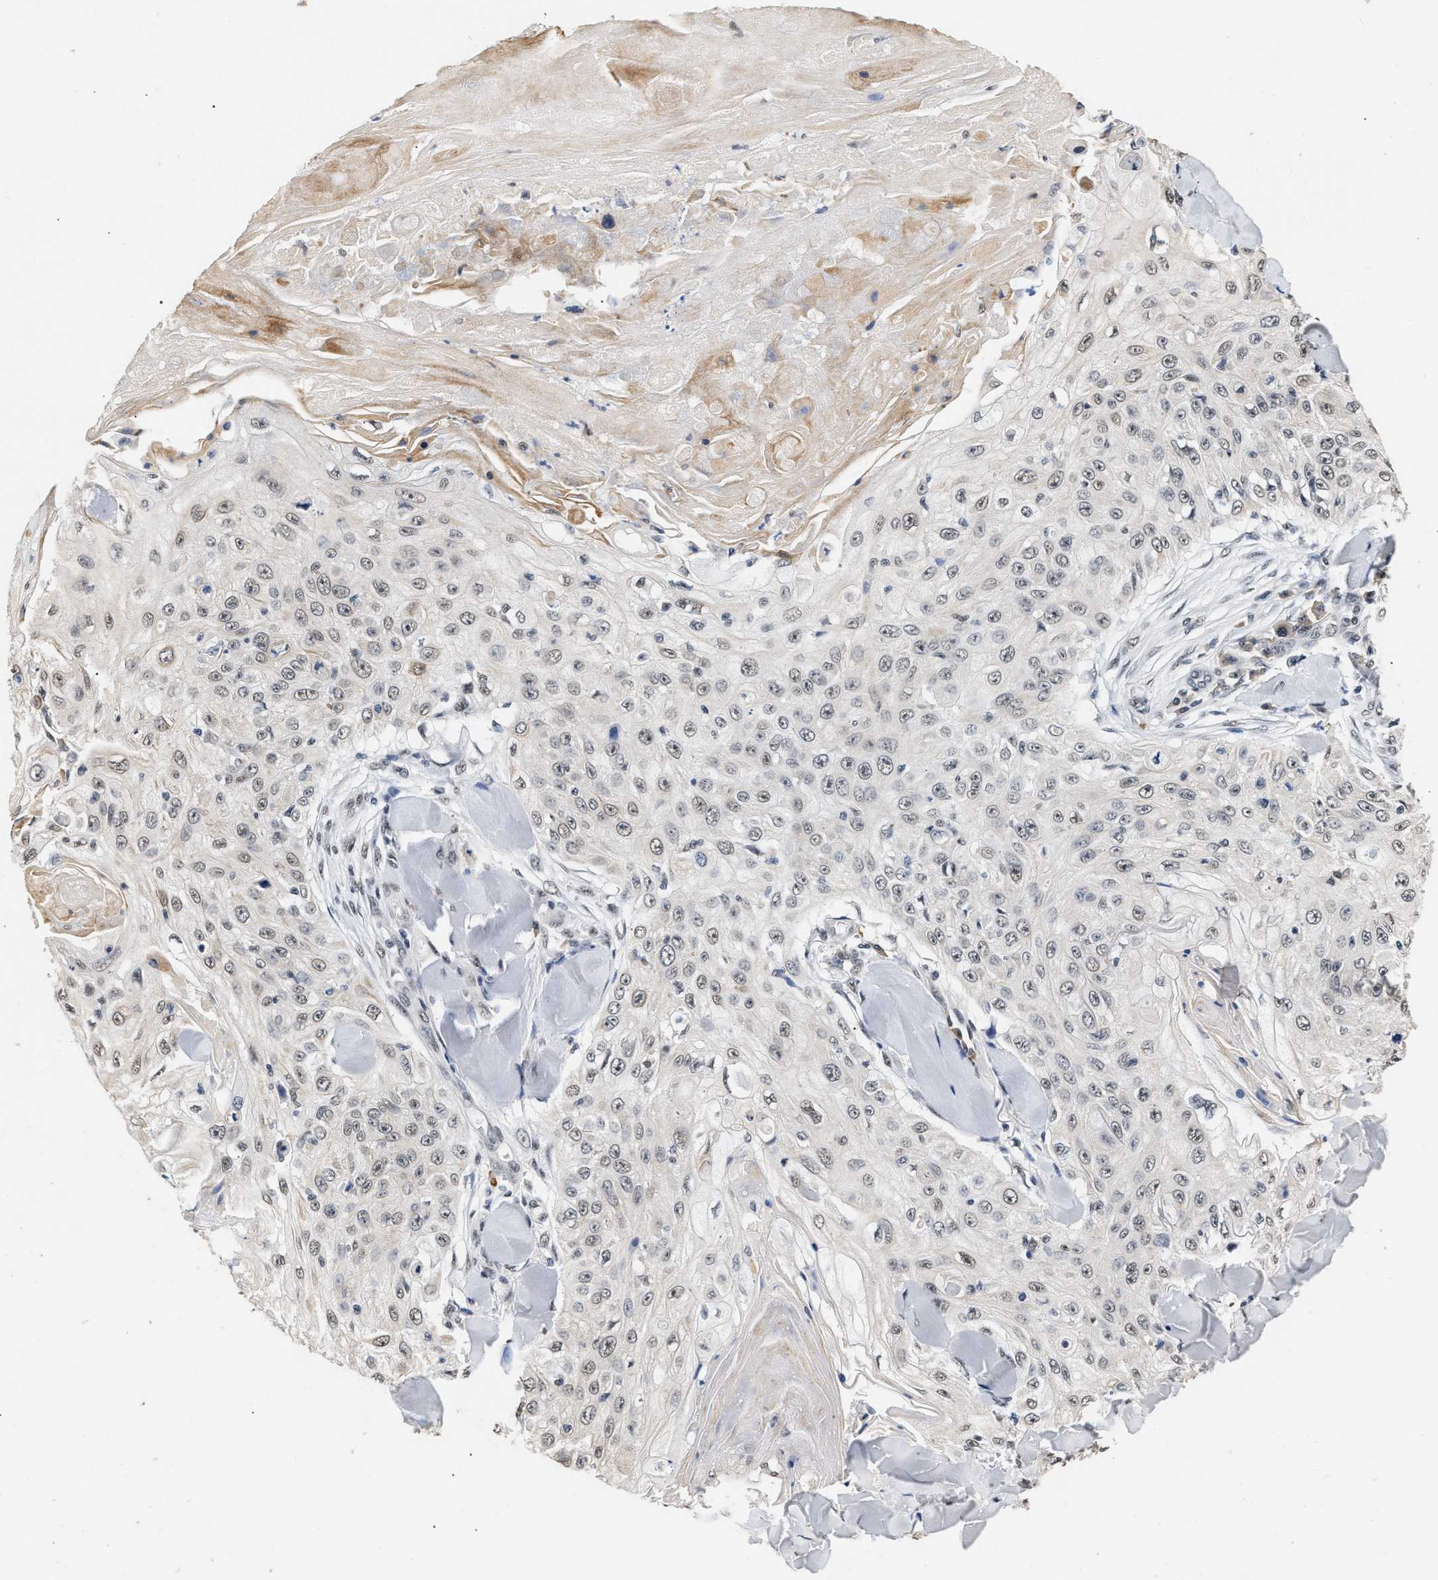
{"staining": {"intensity": "negative", "quantity": "none", "location": "none"}, "tissue": "skin cancer", "cell_type": "Tumor cells", "image_type": "cancer", "snomed": [{"axis": "morphology", "description": "Squamous cell carcinoma, NOS"}, {"axis": "topography", "description": "Skin"}], "caption": "This image is of skin cancer stained with IHC to label a protein in brown with the nuclei are counter-stained blue. There is no staining in tumor cells. Brightfield microscopy of immunohistochemistry (IHC) stained with DAB (brown) and hematoxylin (blue), captured at high magnification.", "gene": "THOC1", "patient": {"sex": "male", "age": 86}}